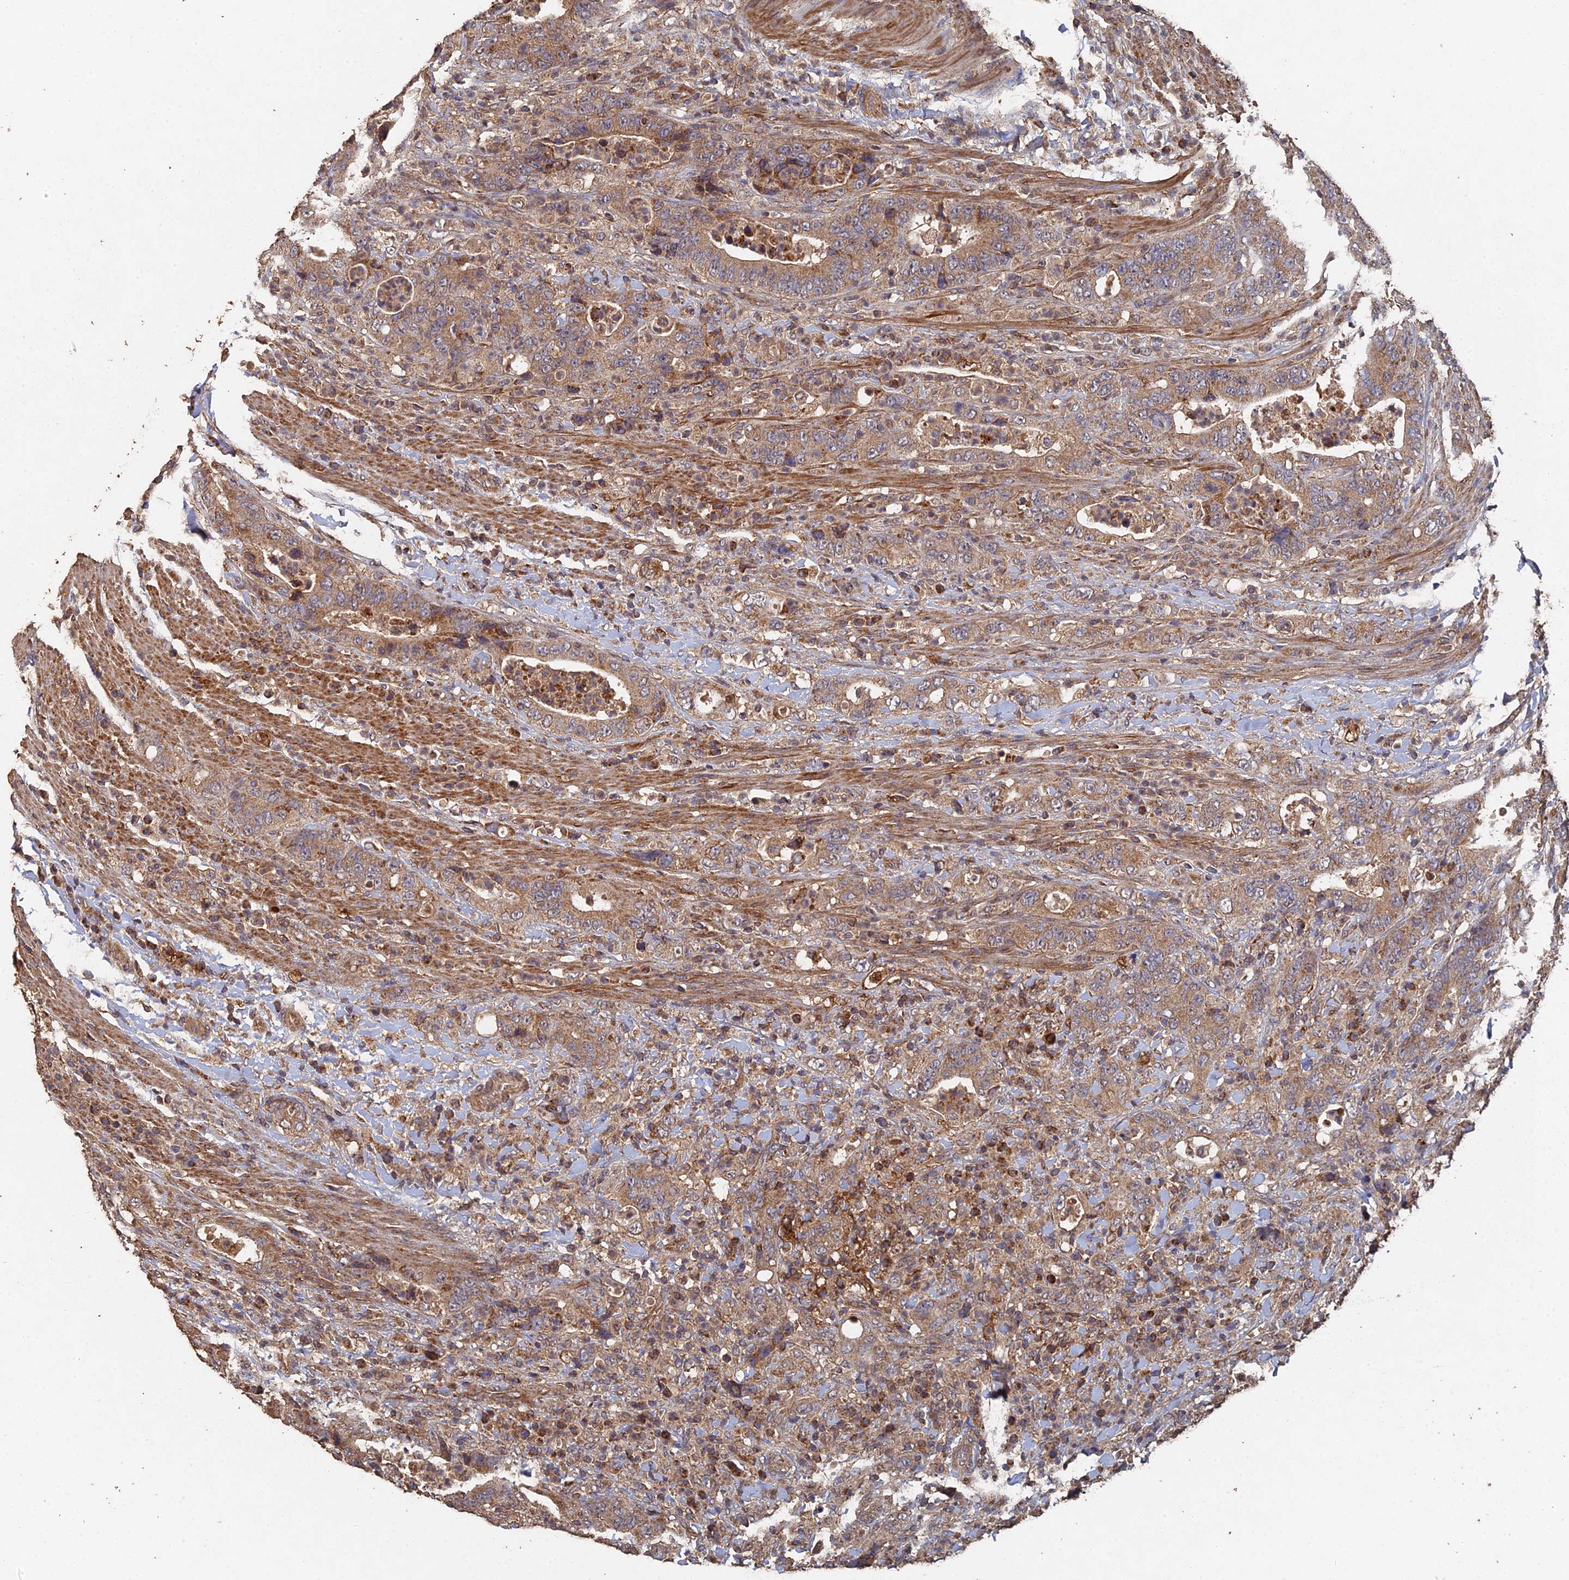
{"staining": {"intensity": "moderate", "quantity": ">75%", "location": "cytoplasmic/membranous"}, "tissue": "colorectal cancer", "cell_type": "Tumor cells", "image_type": "cancer", "snomed": [{"axis": "morphology", "description": "Adenocarcinoma, NOS"}, {"axis": "topography", "description": "Colon"}], "caption": "Colorectal cancer (adenocarcinoma) was stained to show a protein in brown. There is medium levels of moderate cytoplasmic/membranous staining in about >75% of tumor cells.", "gene": "SPANXN4", "patient": {"sex": "female", "age": 75}}